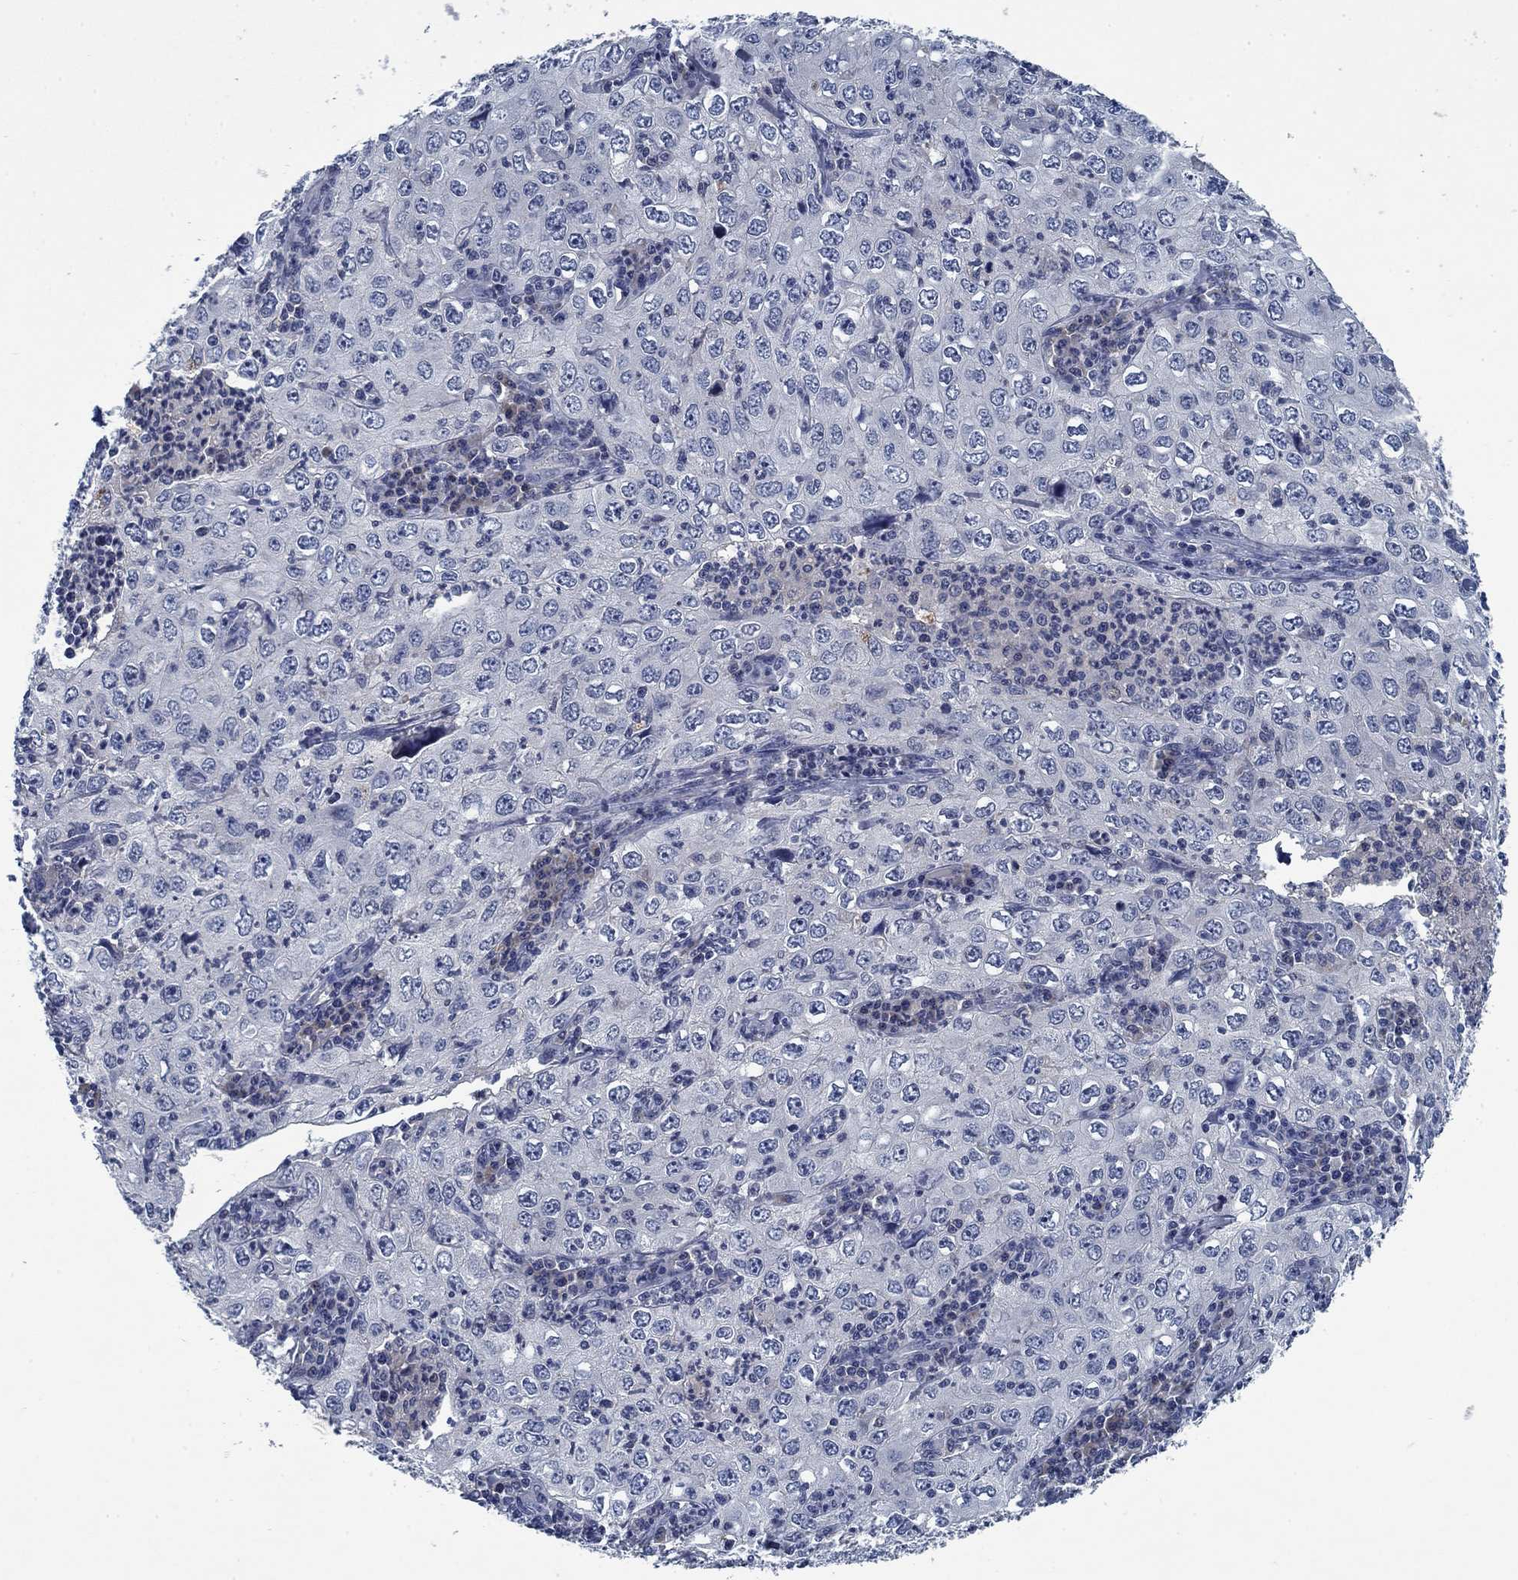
{"staining": {"intensity": "negative", "quantity": "none", "location": "none"}, "tissue": "cervical cancer", "cell_type": "Tumor cells", "image_type": "cancer", "snomed": [{"axis": "morphology", "description": "Squamous cell carcinoma, NOS"}, {"axis": "topography", "description": "Cervix"}], "caption": "Micrograph shows no significant protein positivity in tumor cells of cervical squamous cell carcinoma. The staining is performed using DAB (3,3'-diaminobenzidine) brown chromogen with nuclei counter-stained in using hematoxylin.", "gene": "PNMA8A", "patient": {"sex": "female", "age": 24}}